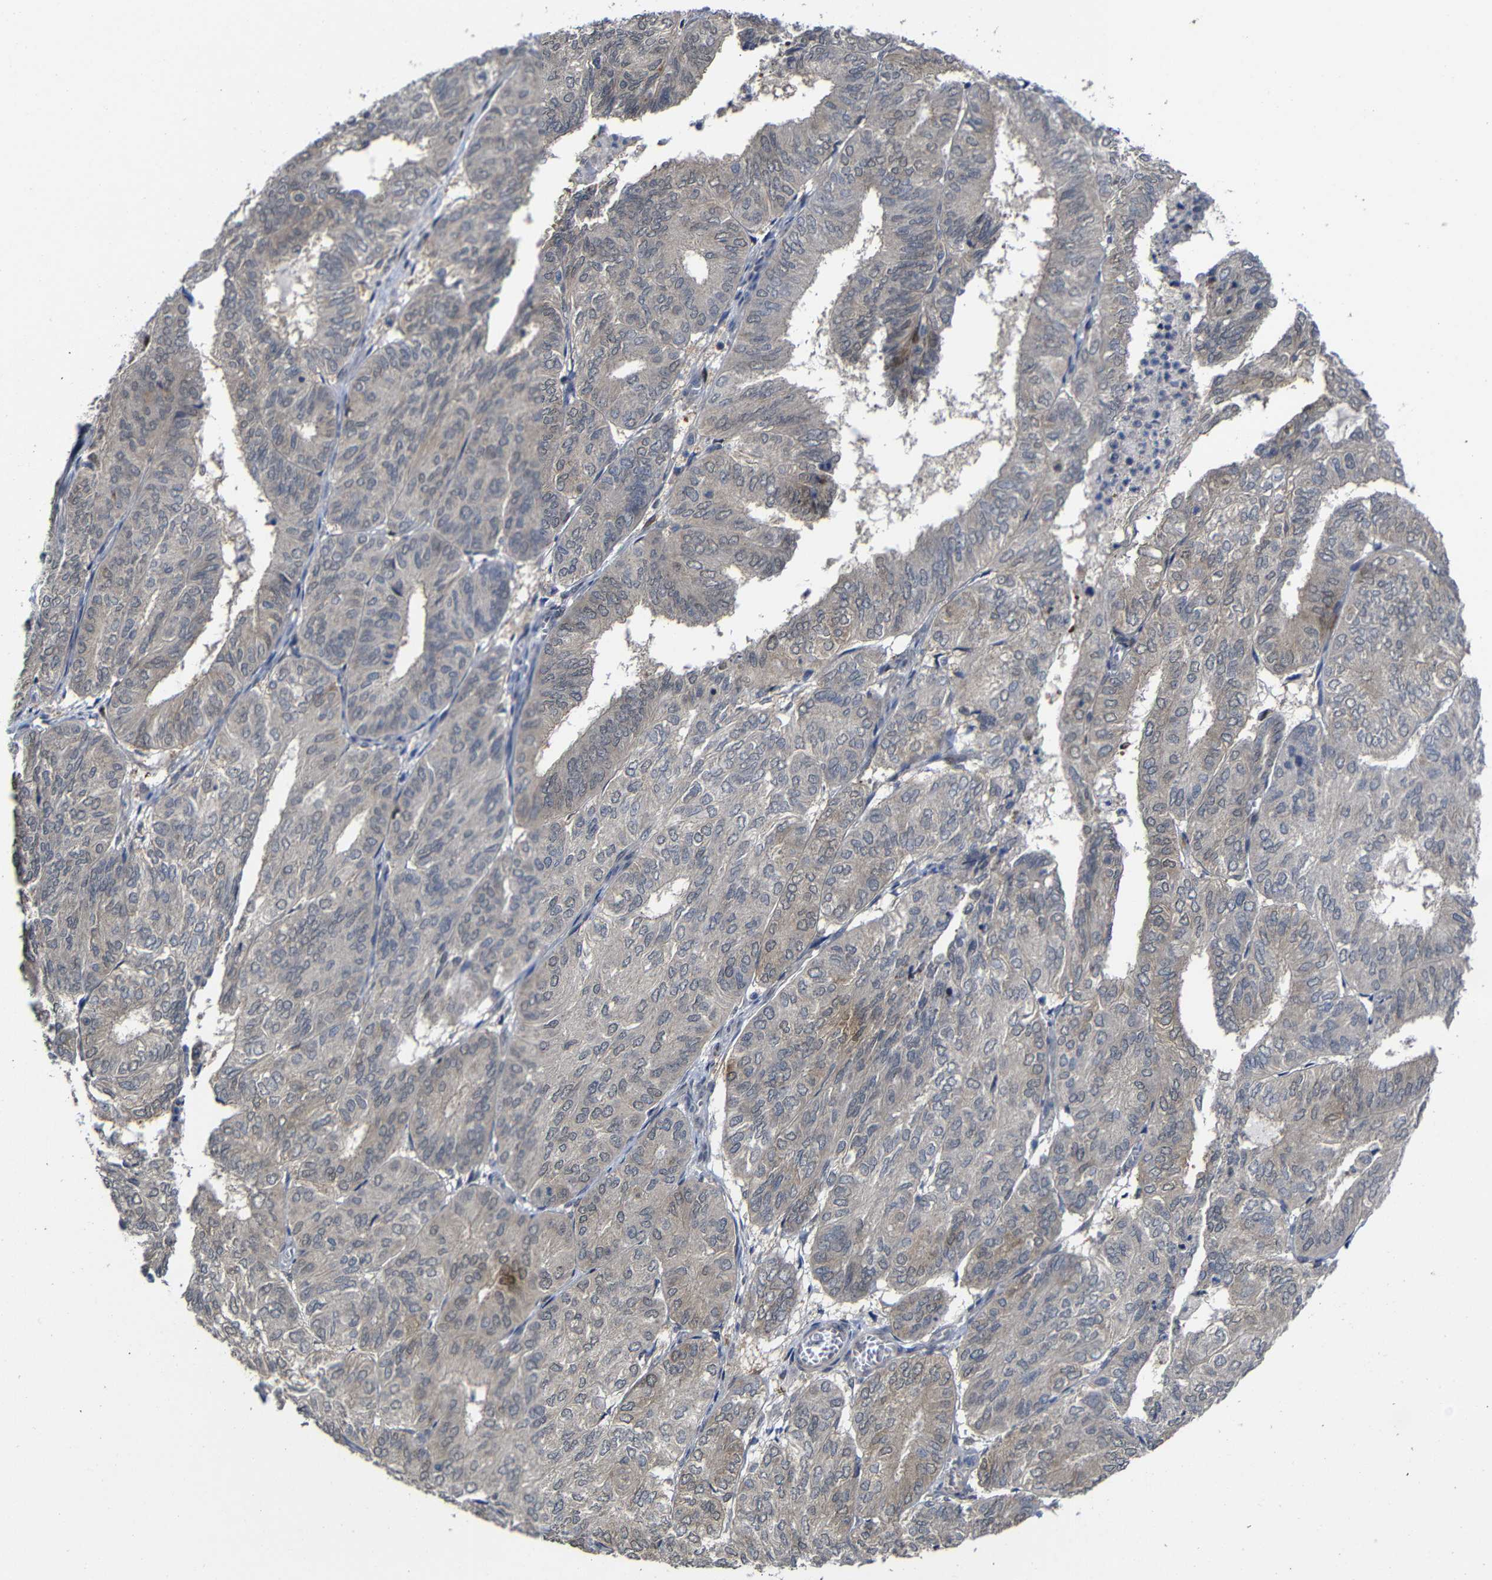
{"staining": {"intensity": "weak", "quantity": "<25%", "location": "cytoplasmic/membranous"}, "tissue": "endometrial cancer", "cell_type": "Tumor cells", "image_type": "cancer", "snomed": [{"axis": "morphology", "description": "Adenocarcinoma, NOS"}, {"axis": "topography", "description": "Uterus"}], "caption": "Endometrial cancer (adenocarcinoma) stained for a protein using immunohistochemistry (IHC) demonstrates no positivity tumor cells.", "gene": "ATG12", "patient": {"sex": "female", "age": 60}}